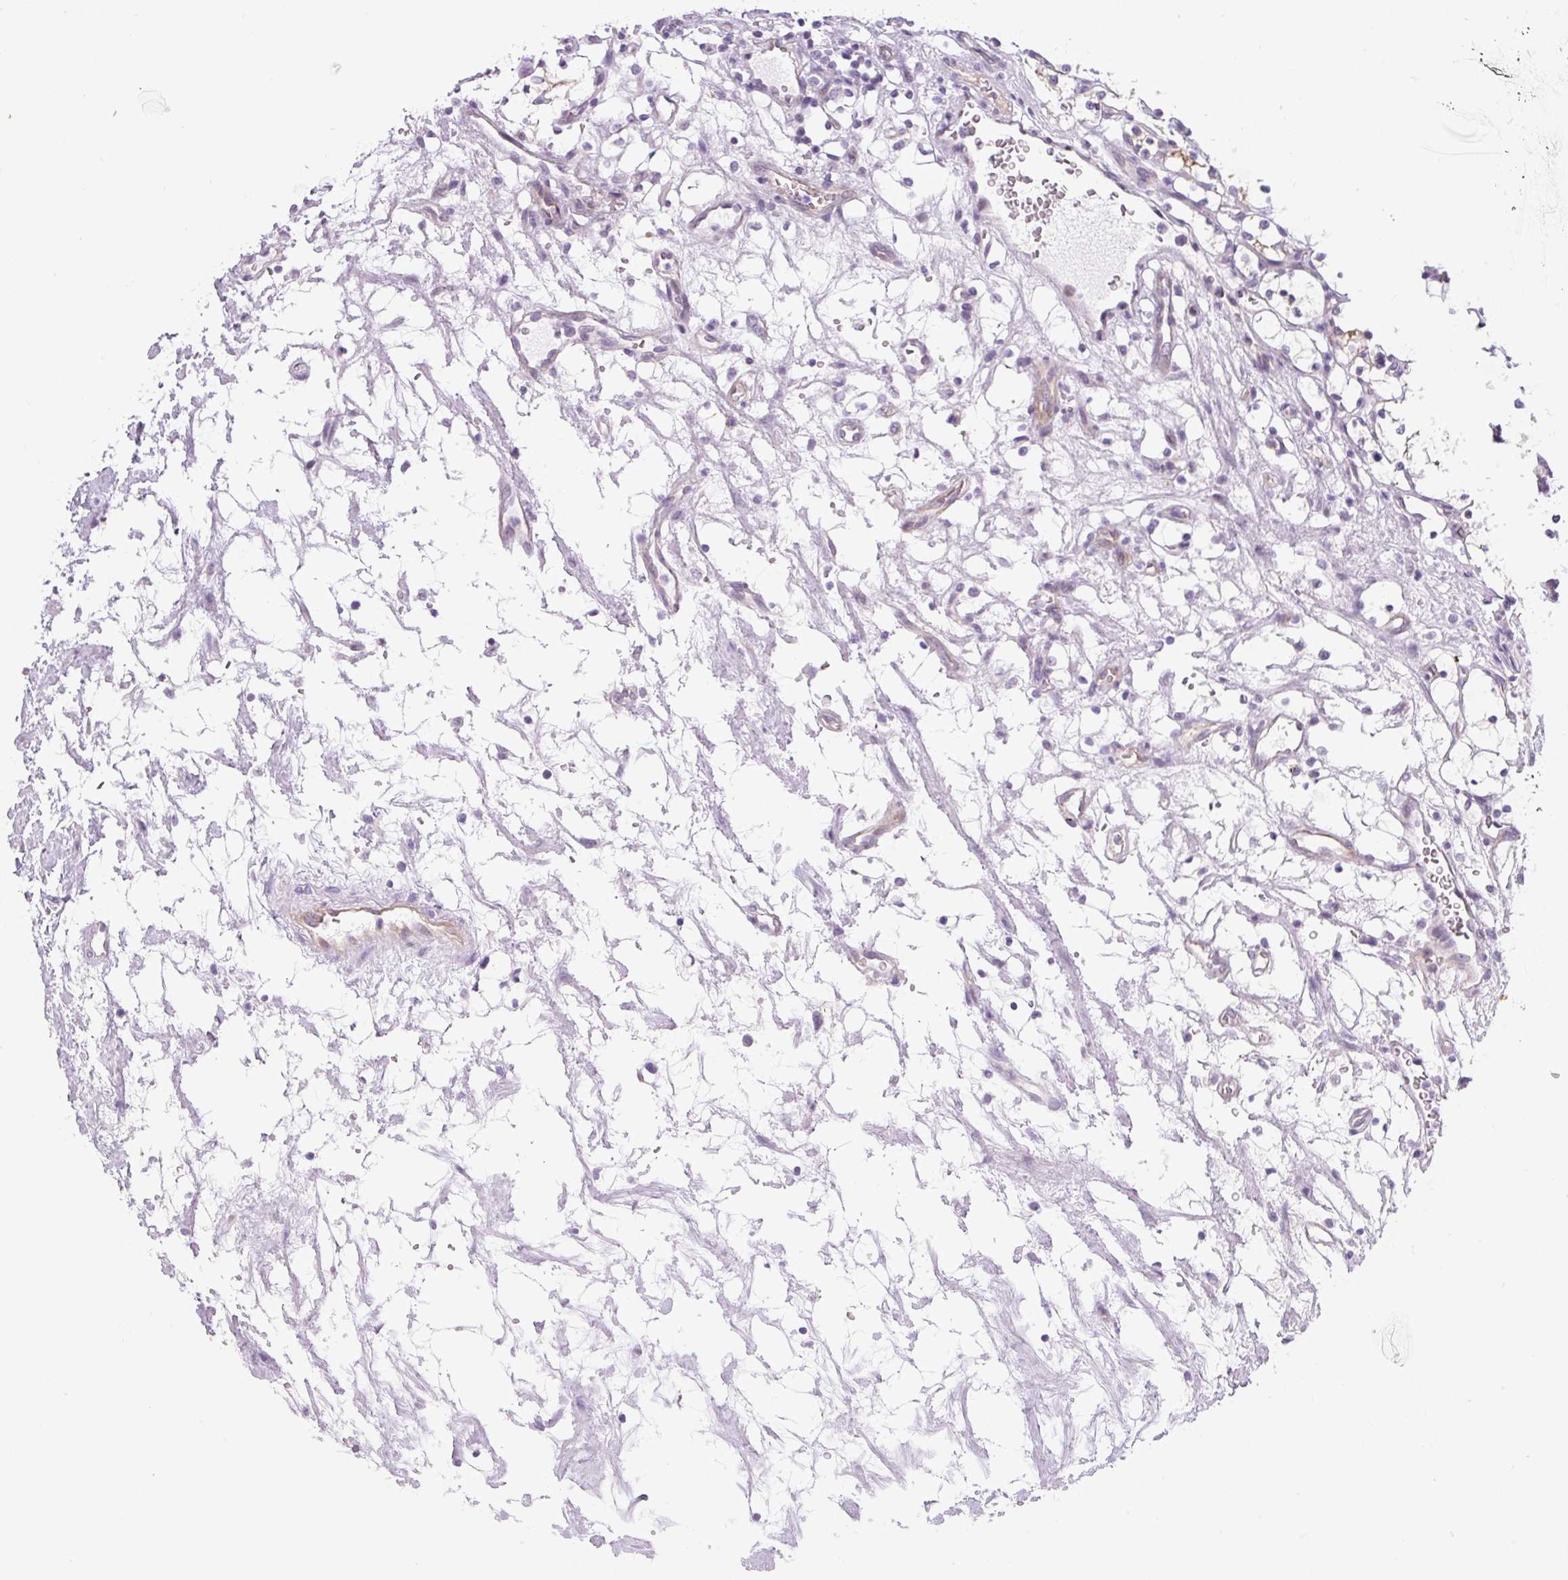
{"staining": {"intensity": "negative", "quantity": "none", "location": "none"}, "tissue": "renal cancer", "cell_type": "Tumor cells", "image_type": "cancer", "snomed": [{"axis": "morphology", "description": "Adenocarcinoma, NOS"}, {"axis": "topography", "description": "Kidney"}], "caption": "Tumor cells show no significant protein expression in renal cancer (adenocarcinoma).", "gene": "ADAMTS19", "patient": {"sex": "female", "age": 69}}